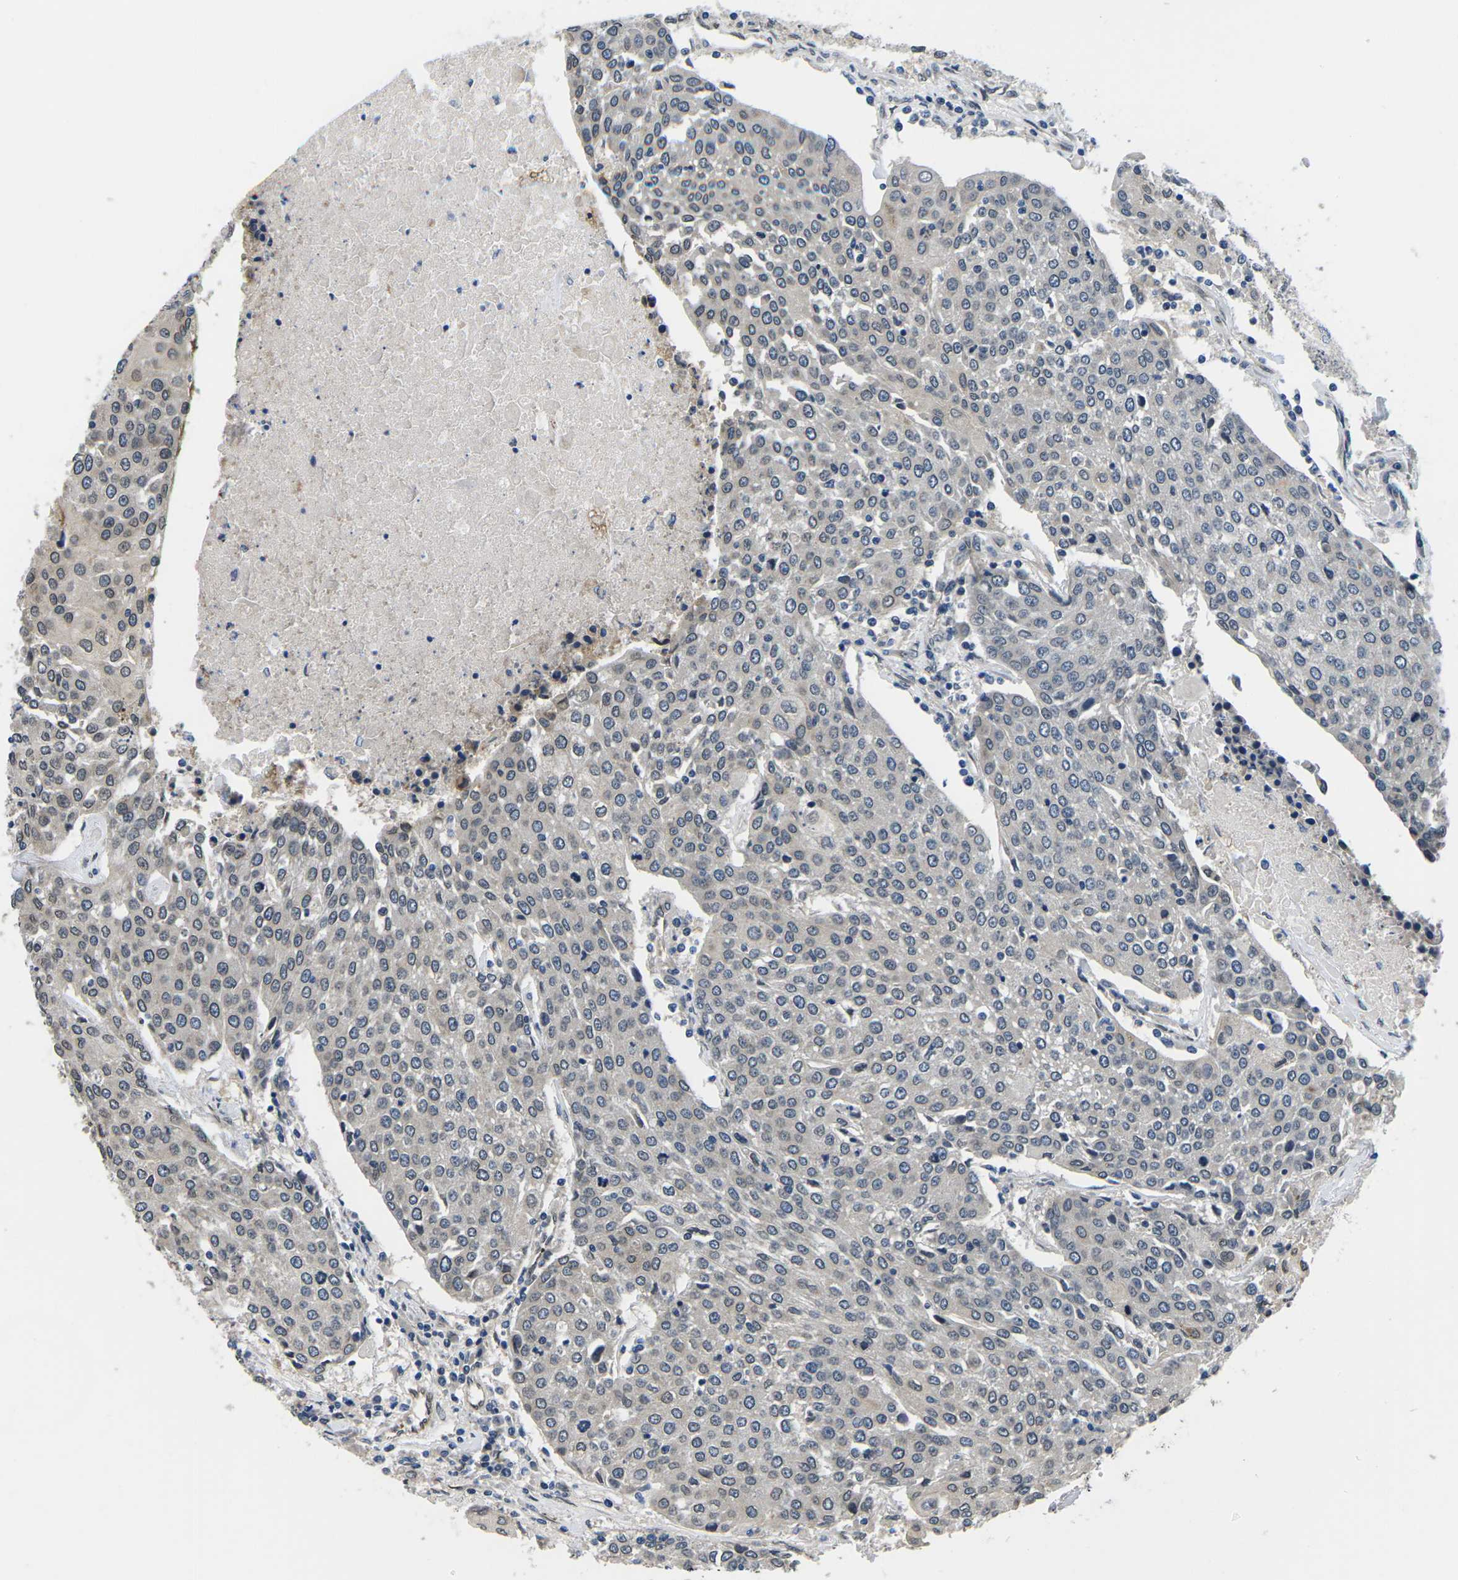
{"staining": {"intensity": "negative", "quantity": "none", "location": "none"}, "tissue": "urothelial cancer", "cell_type": "Tumor cells", "image_type": "cancer", "snomed": [{"axis": "morphology", "description": "Urothelial carcinoma, High grade"}, {"axis": "topography", "description": "Urinary bladder"}], "caption": "Immunohistochemical staining of human urothelial cancer exhibits no significant expression in tumor cells.", "gene": "SNX10", "patient": {"sex": "female", "age": 85}}